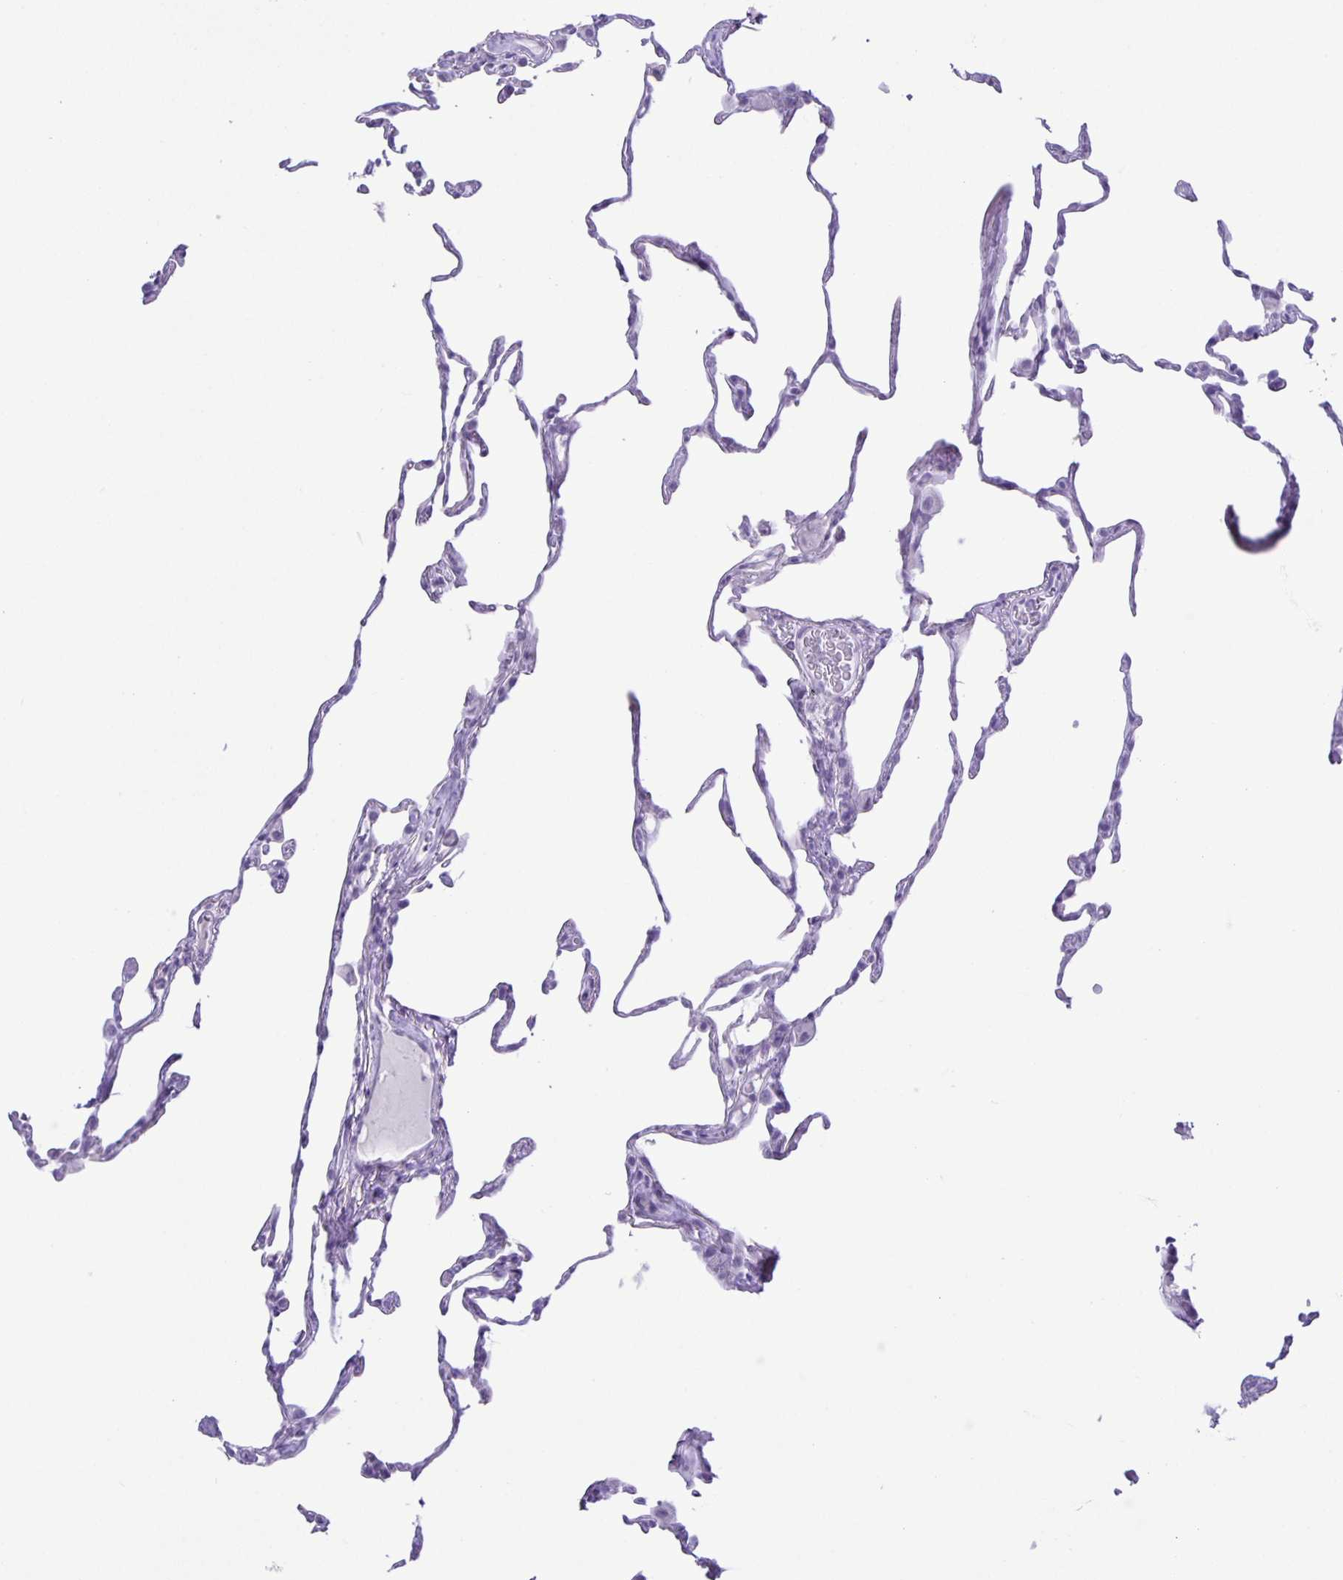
{"staining": {"intensity": "negative", "quantity": "none", "location": "none"}, "tissue": "lung", "cell_type": "Alveolar cells", "image_type": "normal", "snomed": [{"axis": "morphology", "description": "Normal tissue, NOS"}, {"axis": "topography", "description": "Lung"}], "caption": "High power microscopy histopathology image of an immunohistochemistry (IHC) micrograph of normal lung, revealing no significant expression in alveolar cells.", "gene": "EZHIP", "patient": {"sex": "female", "age": 57}}